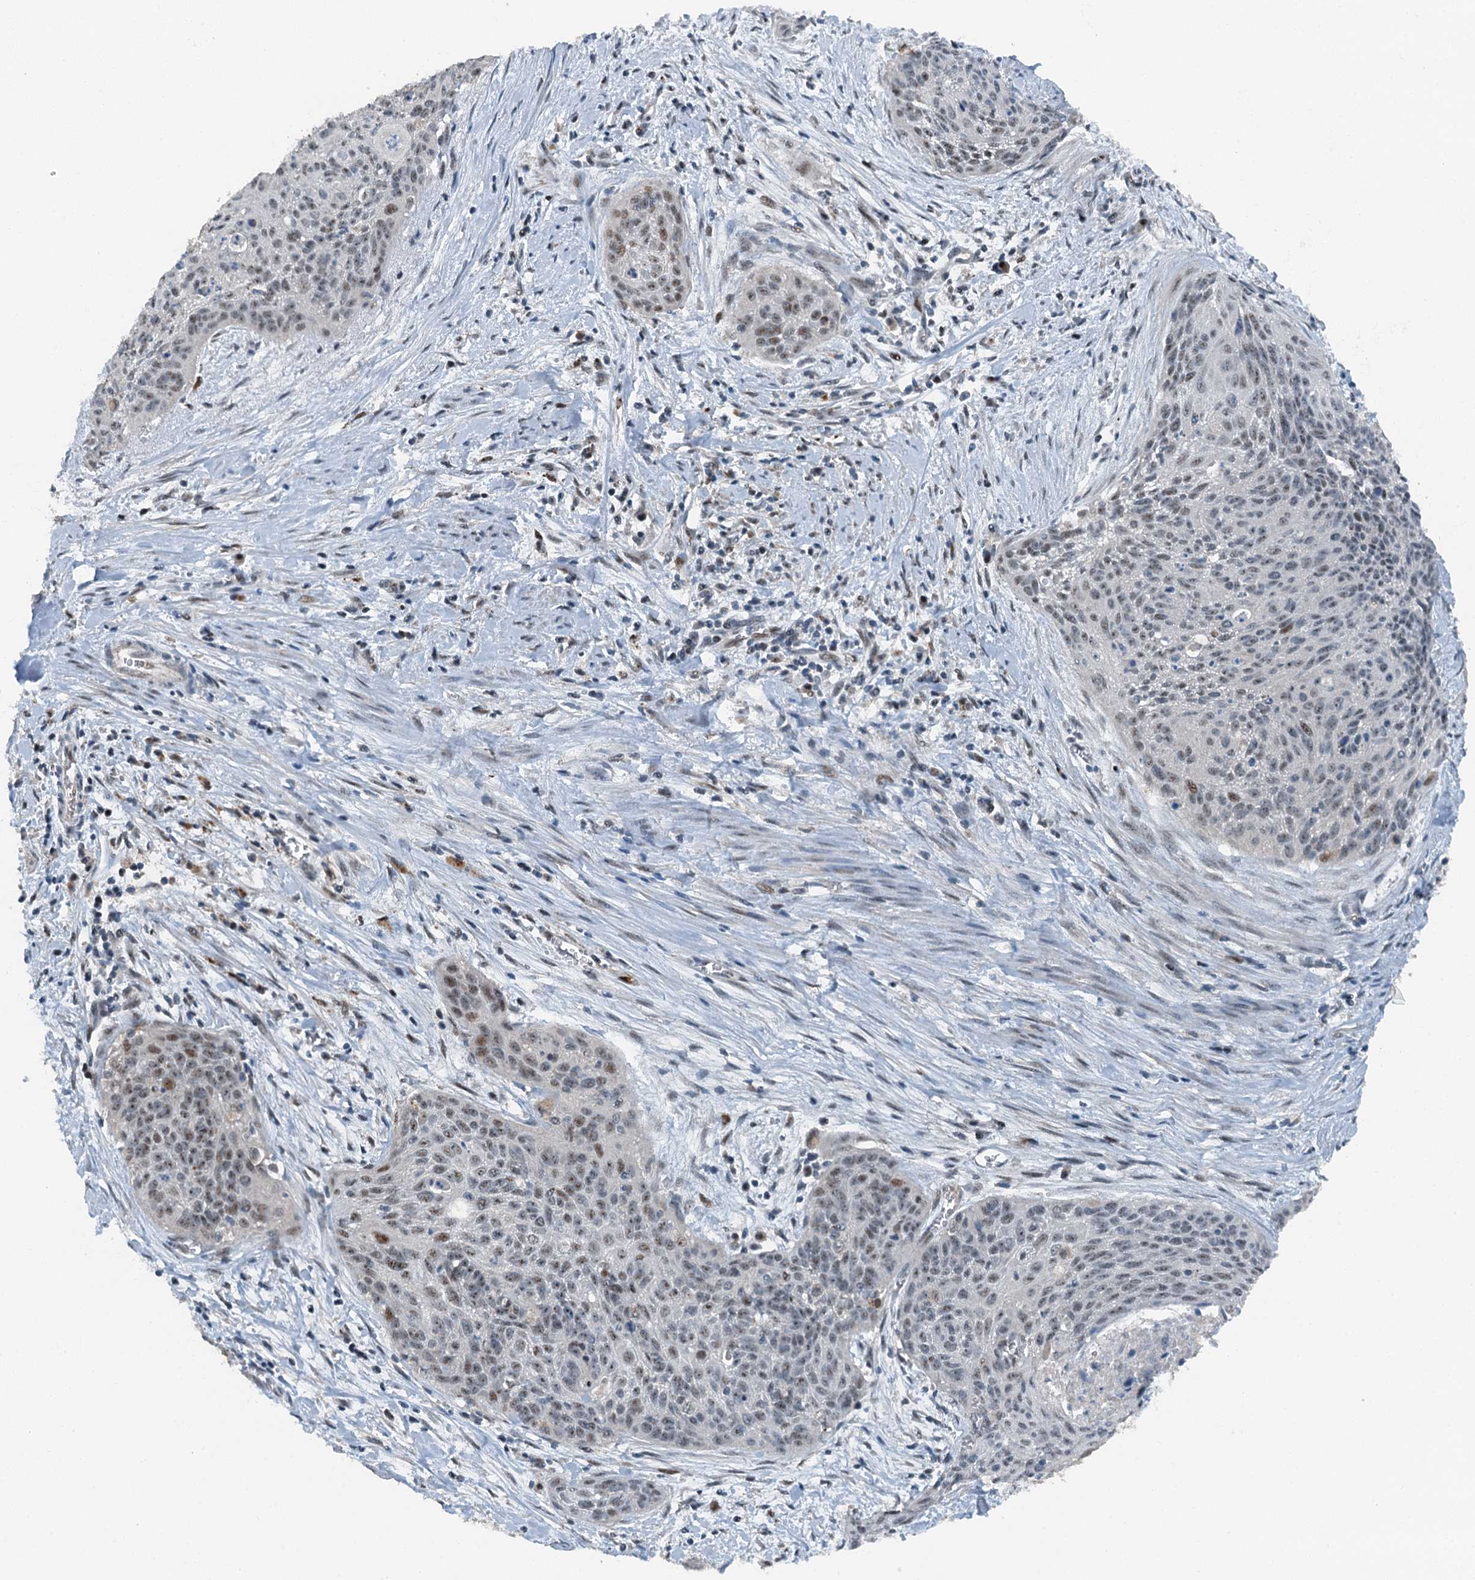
{"staining": {"intensity": "negative", "quantity": "none", "location": "none"}, "tissue": "cervical cancer", "cell_type": "Tumor cells", "image_type": "cancer", "snomed": [{"axis": "morphology", "description": "Squamous cell carcinoma, NOS"}, {"axis": "topography", "description": "Cervix"}], "caption": "High power microscopy image of an immunohistochemistry (IHC) micrograph of cervical cancer, revealing no significant staining in tumor cells.", "gene": "BMERB1", "patient": {"sex": "female", "age": 55}}